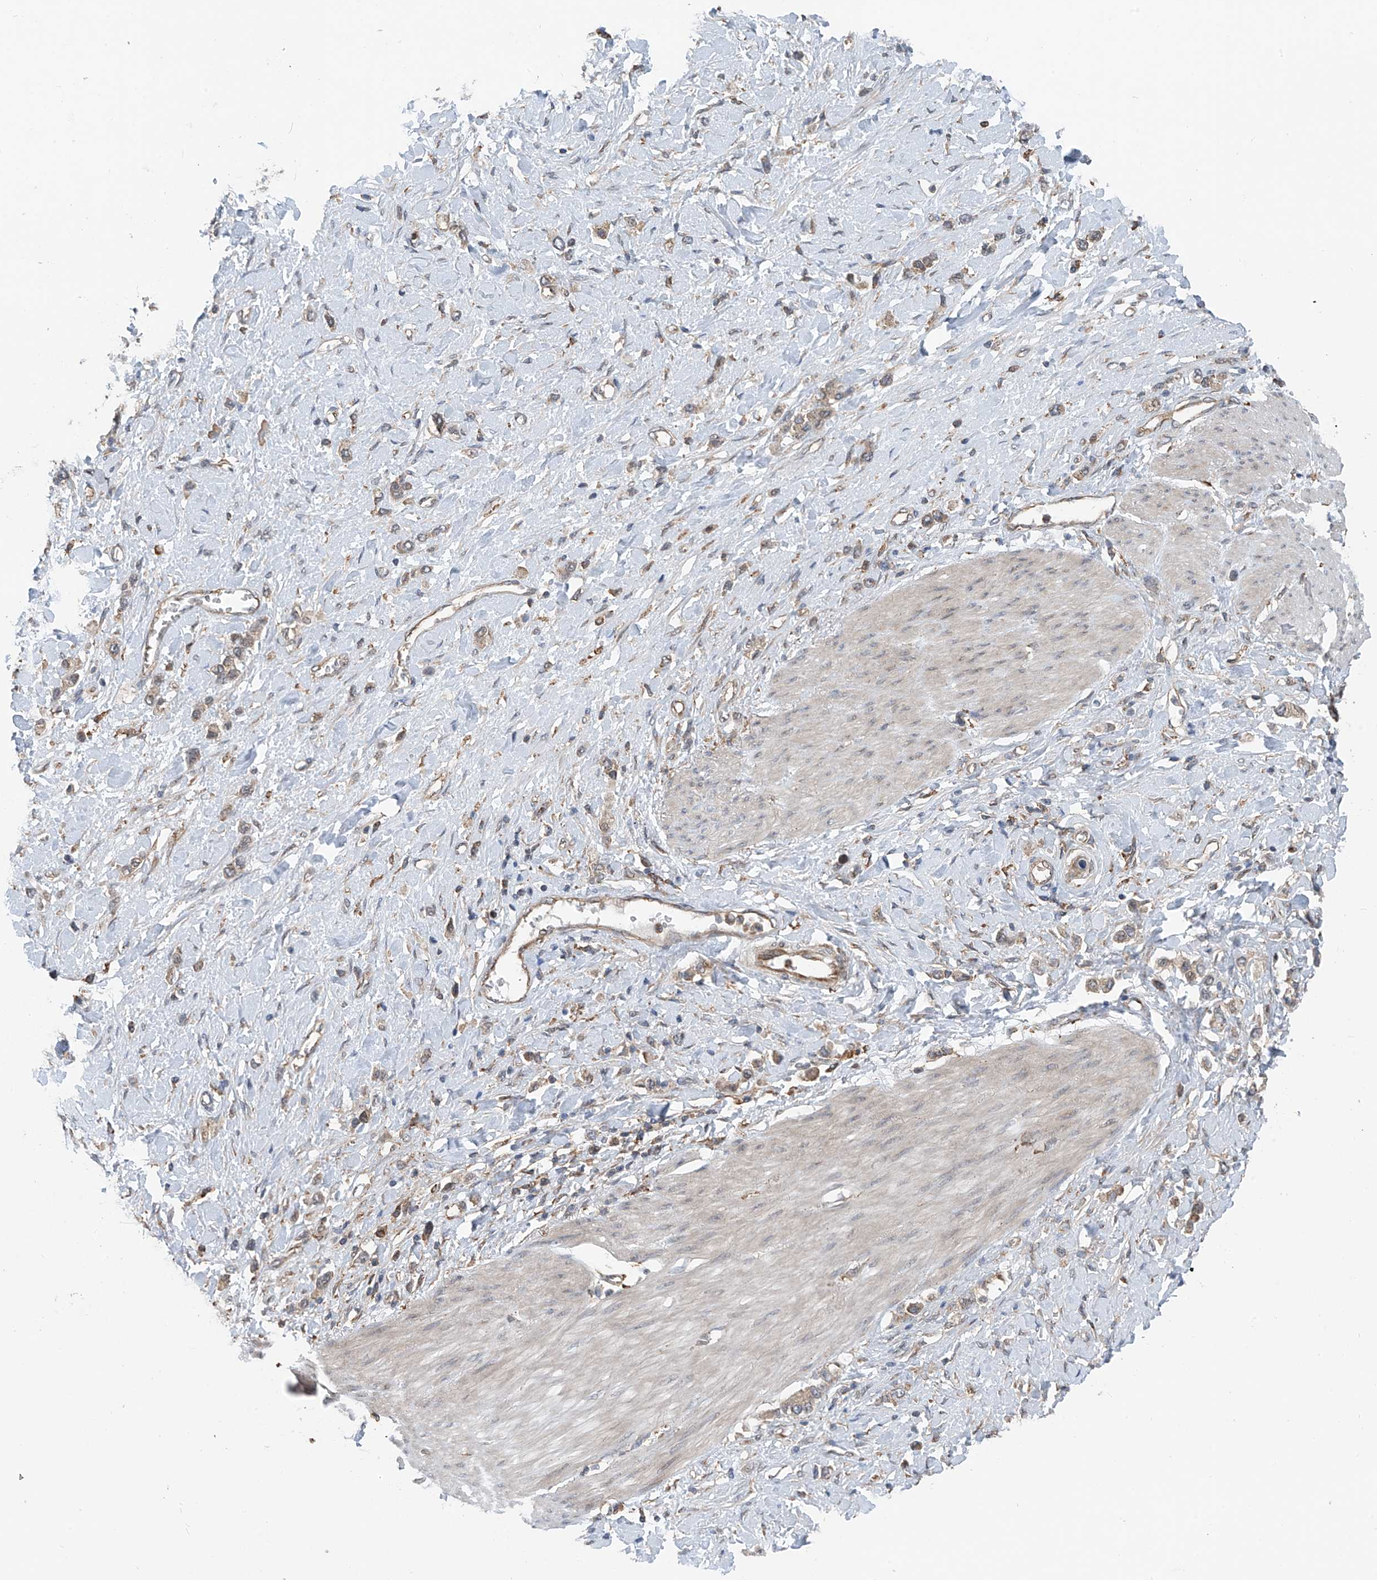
{"staining": {"intensity": "weak", "quantity": "25%-75%", "location": "cytoplasmic/membranous"}, "tissue": "stomach cancer", "cell_type": "Tumor cells", "image_type": "cancer", "snomed": [{"axis": "morphology", "description": "Normal tissue, NOS"}, {"axis": "morphology", "description": "Adenocarcinoma, NOS"}, {"axis": "topography", "description": "Stomach, upper"}, {"axis": "topography", "description": "Stomach"}], "caption": "Immunohistochemical staining of stomach adenocarcinoma shows weak cytoplasmic/membranous protein staining in about 25%-75% of tumor cells.", "gene": "ZNF189", "patient": {"sex": "female", "age": 65}}